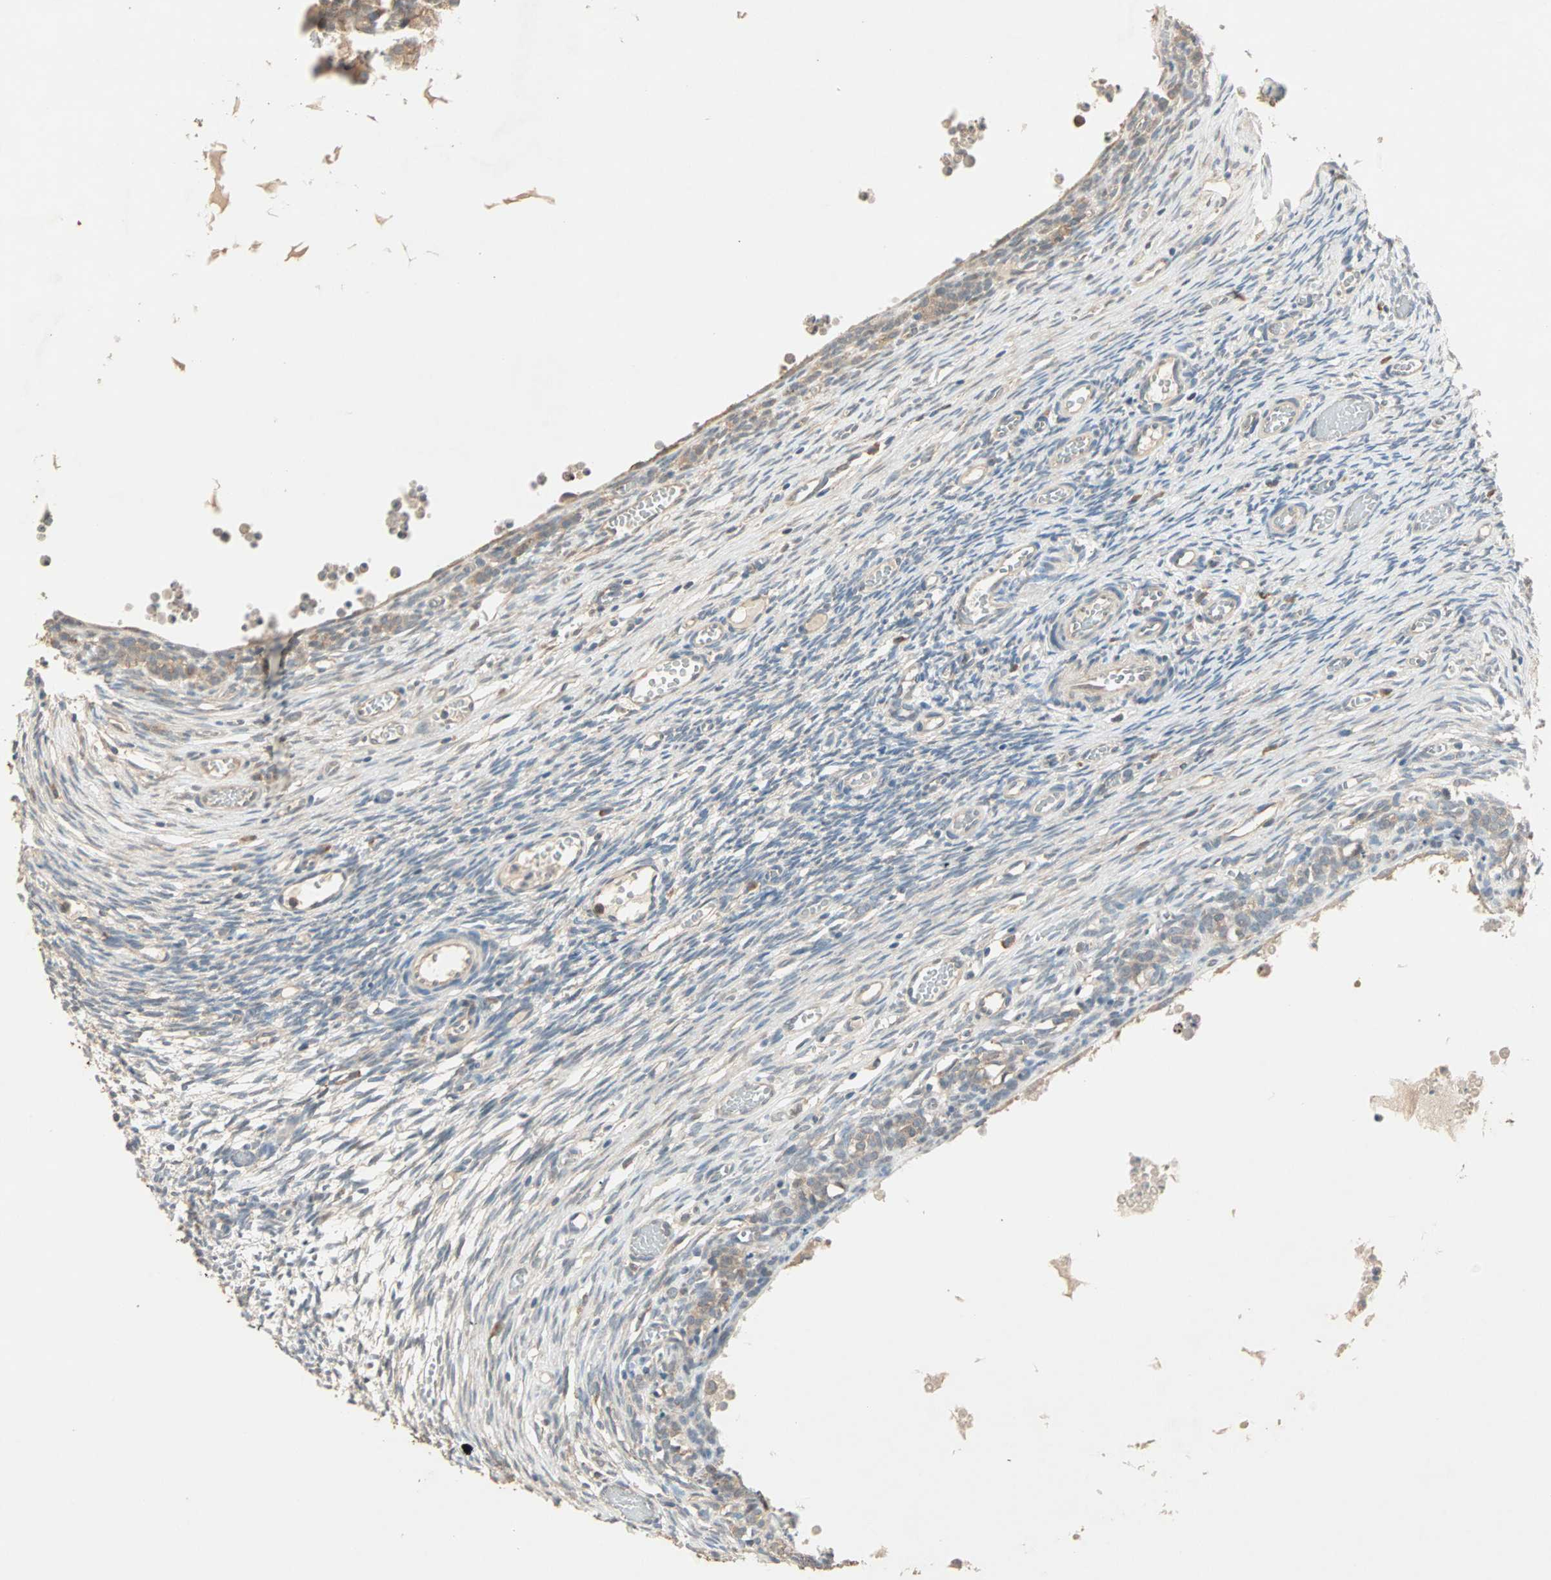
{"staining": {"intensity": "weak", "quantity": "25%-75%", "location": "cytoplasmic/membranous"}, "tissue": "ovary", "cell_type": "Ovarian stroma cells", "image_type": "normal", "snomed": [{"axis": "morphology", "description": "Normal tissue, NOS"}, {"axis": "topography", "description": "Ovary"}], "caption": "An image of ovary stained for a protein displays weak cytoplasmic/membranous brown staining in ovarian stroma cells. (DAB = brown stain, brightfield microscopy at high magnification).", "gene": "TTF2", "patient": {"sex": "female", "age": 35}}